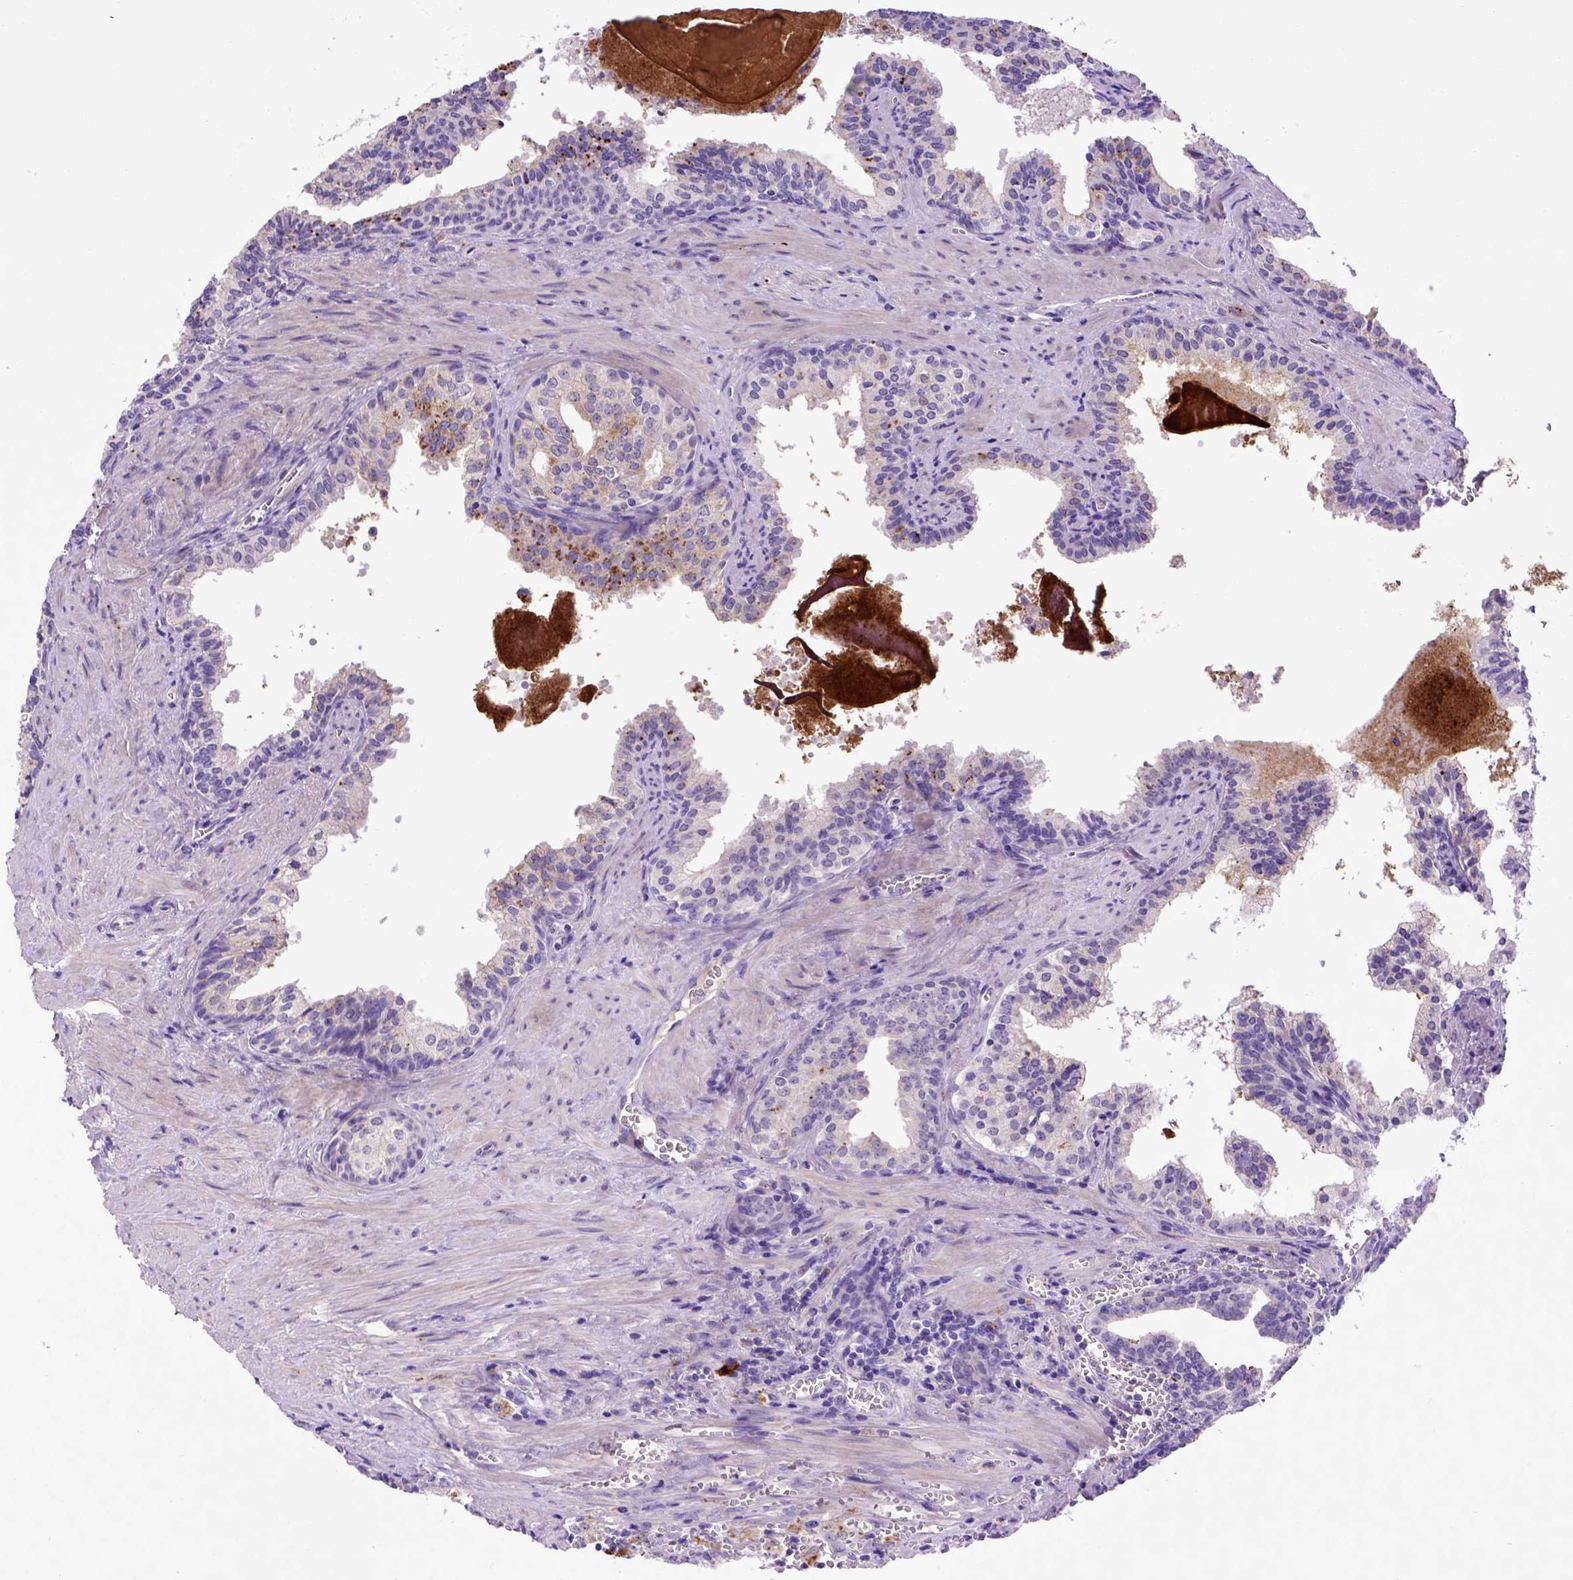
{"staining": {"intensity": "negative", "quantity": "none", "location": "none"}, "tissue": "prostate cancer", "cell_type": "Tumor cells", "image_type": "cancer", "snomed": [{"axis": "morphology", "description": "Adenocarcinoma, High grade"}, {"axis": "topography", "description": "Prostate"}], "caption": "Immunohistochemistry (IHC) of human high-grade adenocarcinoma (prostate) exhibits no positivity in tumor cells.", "gene": "ADAM12", "patient": {"sex": "male", "age": 68}}